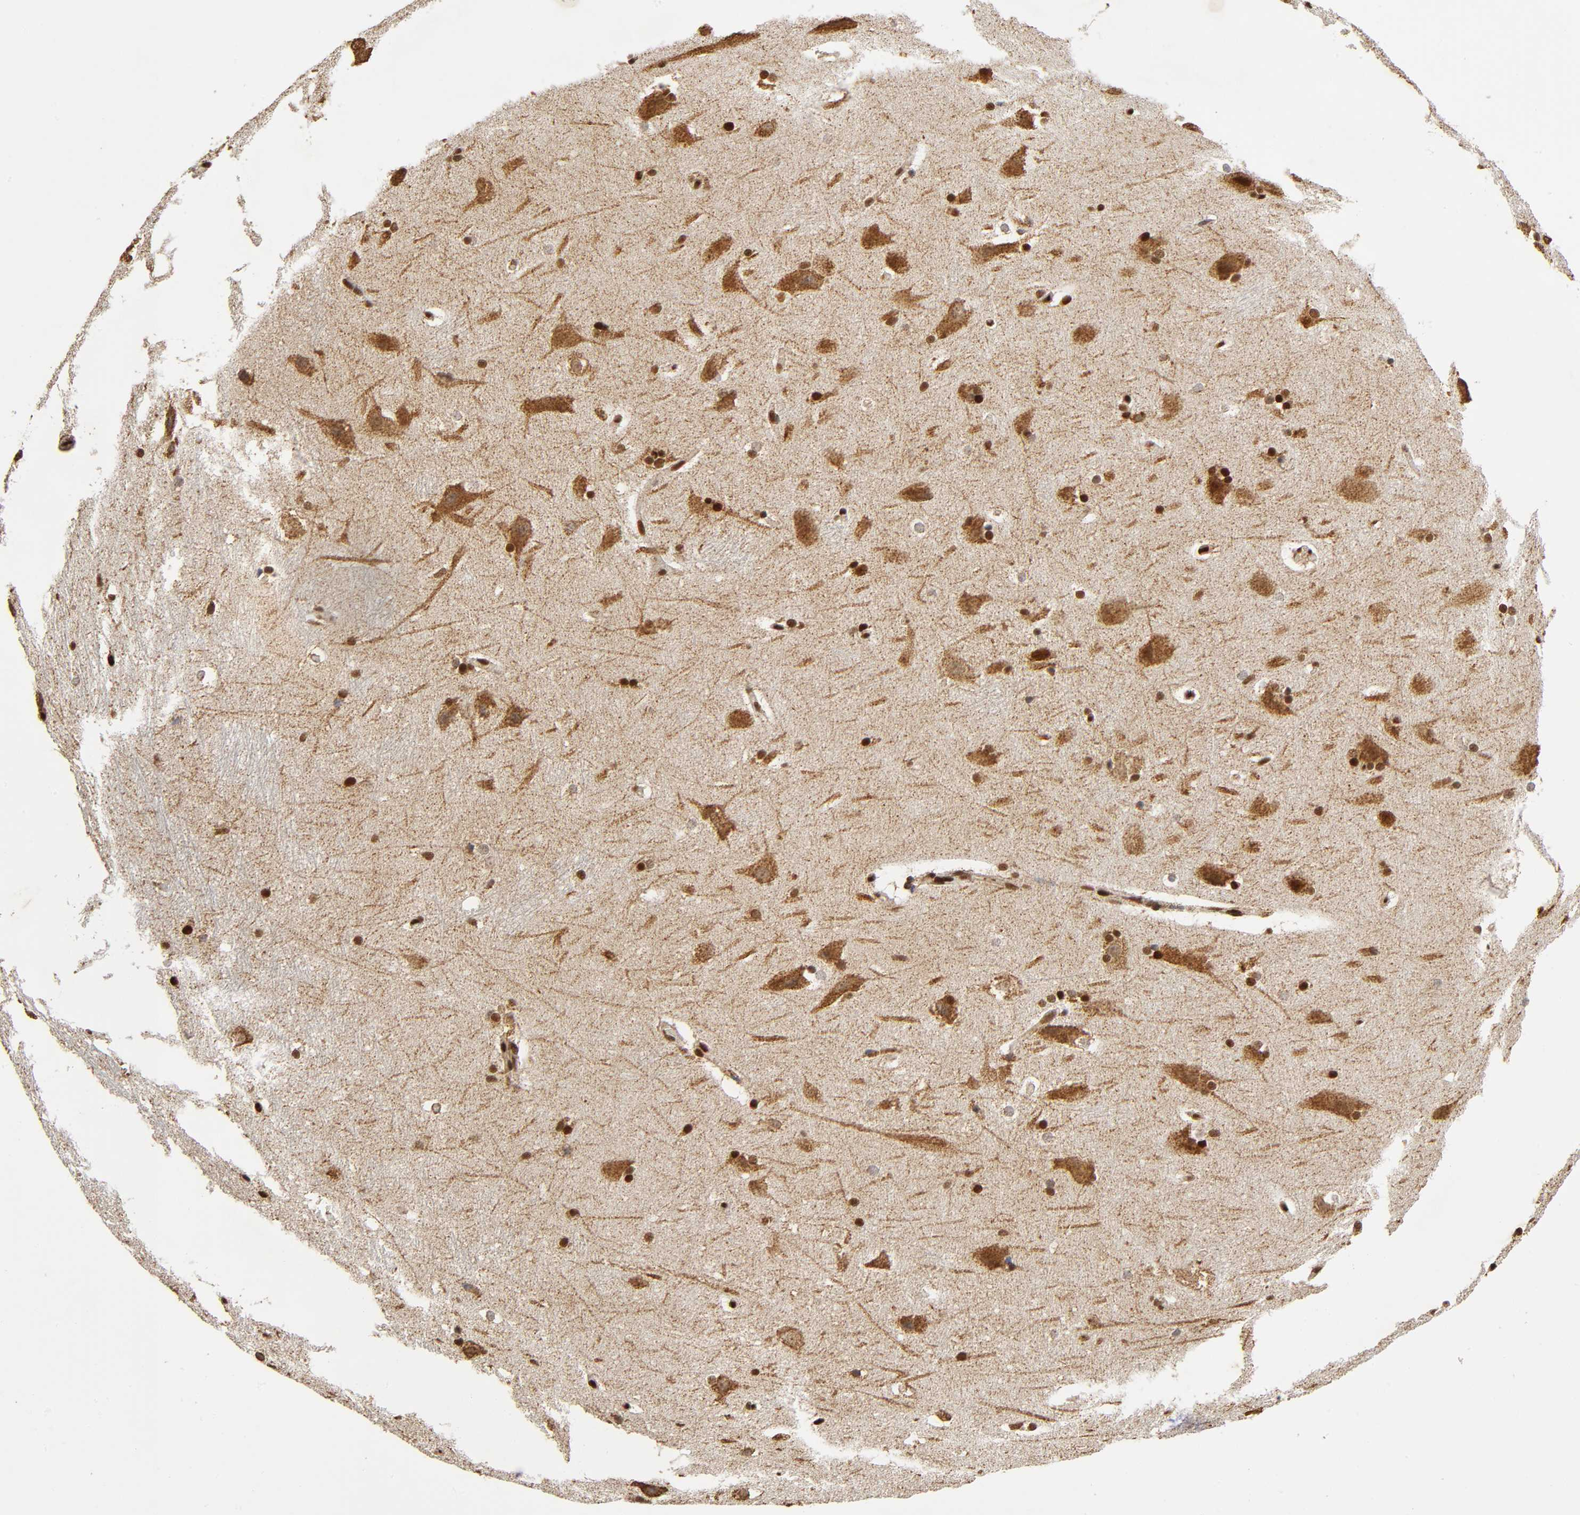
{"staining": {"intensity": "strong", "quantity": ">75%", "location": "nuclear"}, "tissue": "hippocampus", "cell_type": "Glial cells", "image_type": "normal", "snomed": [{"axis": "morphology", "description": "Normal tissue, NOS"}, {"axis": "topography", "description": "Hippocampus"}], "caption": "High-power microscopy captured an immunohistochemistry photomicrograph of normal hippocampus, revealing strong nuclear expression in approximately >75% of glial cells. The protein is stained brown, and the nuclei are stained in blue (DAB (3,3'-diaminobenzidine) IHC with brightfield microscopy, high magnification).", "gene": "RNF122", "patient": {"sex": "female", "age": 19}}